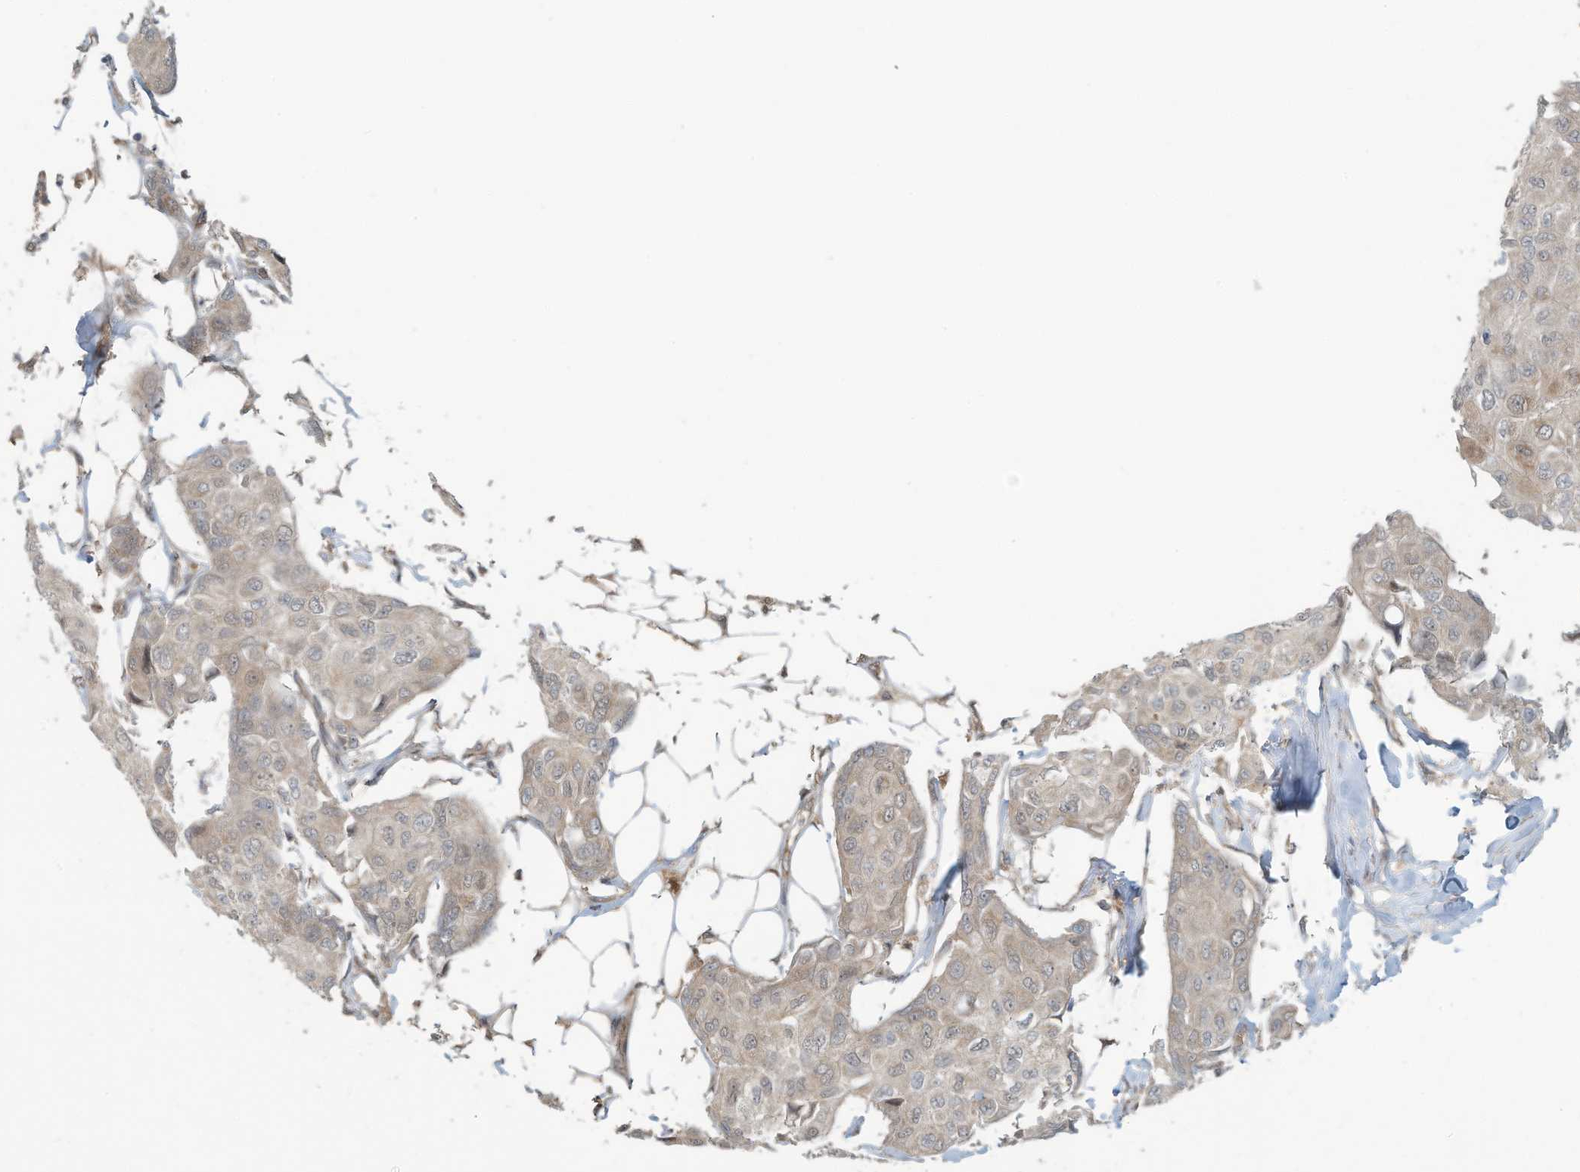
{"staining": {"intensity": "weak", "quantity": "<25%", "location": "cytoplasmic/membranous"}, "tissue": "breast cancer", "cell_type": "Tumor cells", "image_type": "cancer", "snomed": [{"axis": "morphology", "description": "Duct carcinoma"}, {"axis": "topography", "description": "Breast"}], "caption": "The photomicrograph demonstrates no staining of tumor cells in breast cancer (infiltrating ductal carcinoma).", "gene": "ERI2", "patient": {"sex": "female", "age": 80}}